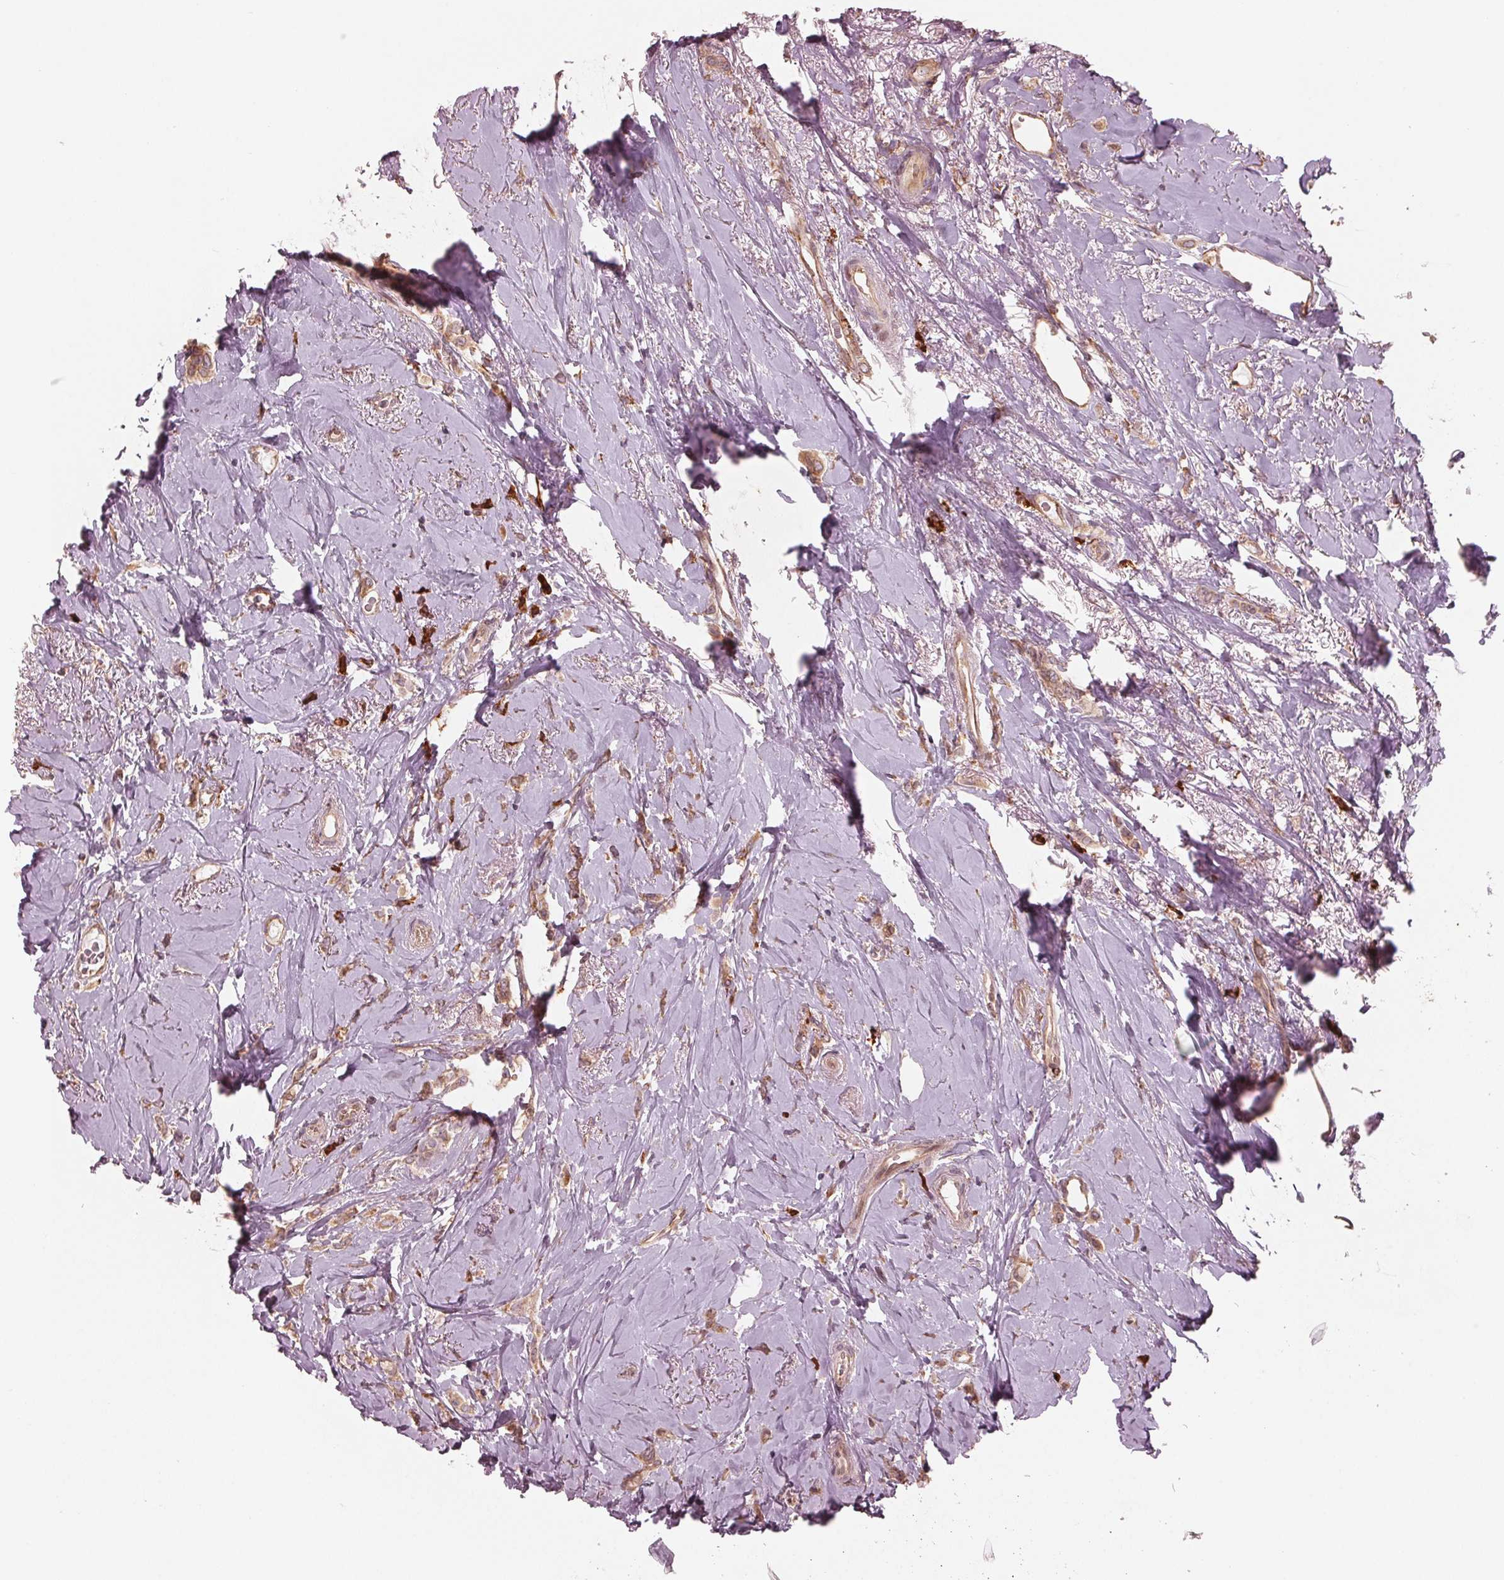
{"staining": {"intensity": "moderate", "quantity": ">75%", "location": "cytoplasmic/membranous"}, "tissue": "breast cancer", "cell_type": "Tumor cells", "image_type": "cancer", "snomed": [{"axis": "morphology", "description": "Lobular carcinoma"}, {"axis": "topography", "description": "Breast"}], "caption": "Immunohistochemistry (IHC) of breast lobular carcinoma reveals medium levels of moderate cytoplasmic/membranous staining in about >75% of tumor cells. (IHC, brightfield microscopy, high magnification).", "gene": "CMIP", "patient": {"sex": "female", "age": 66}}